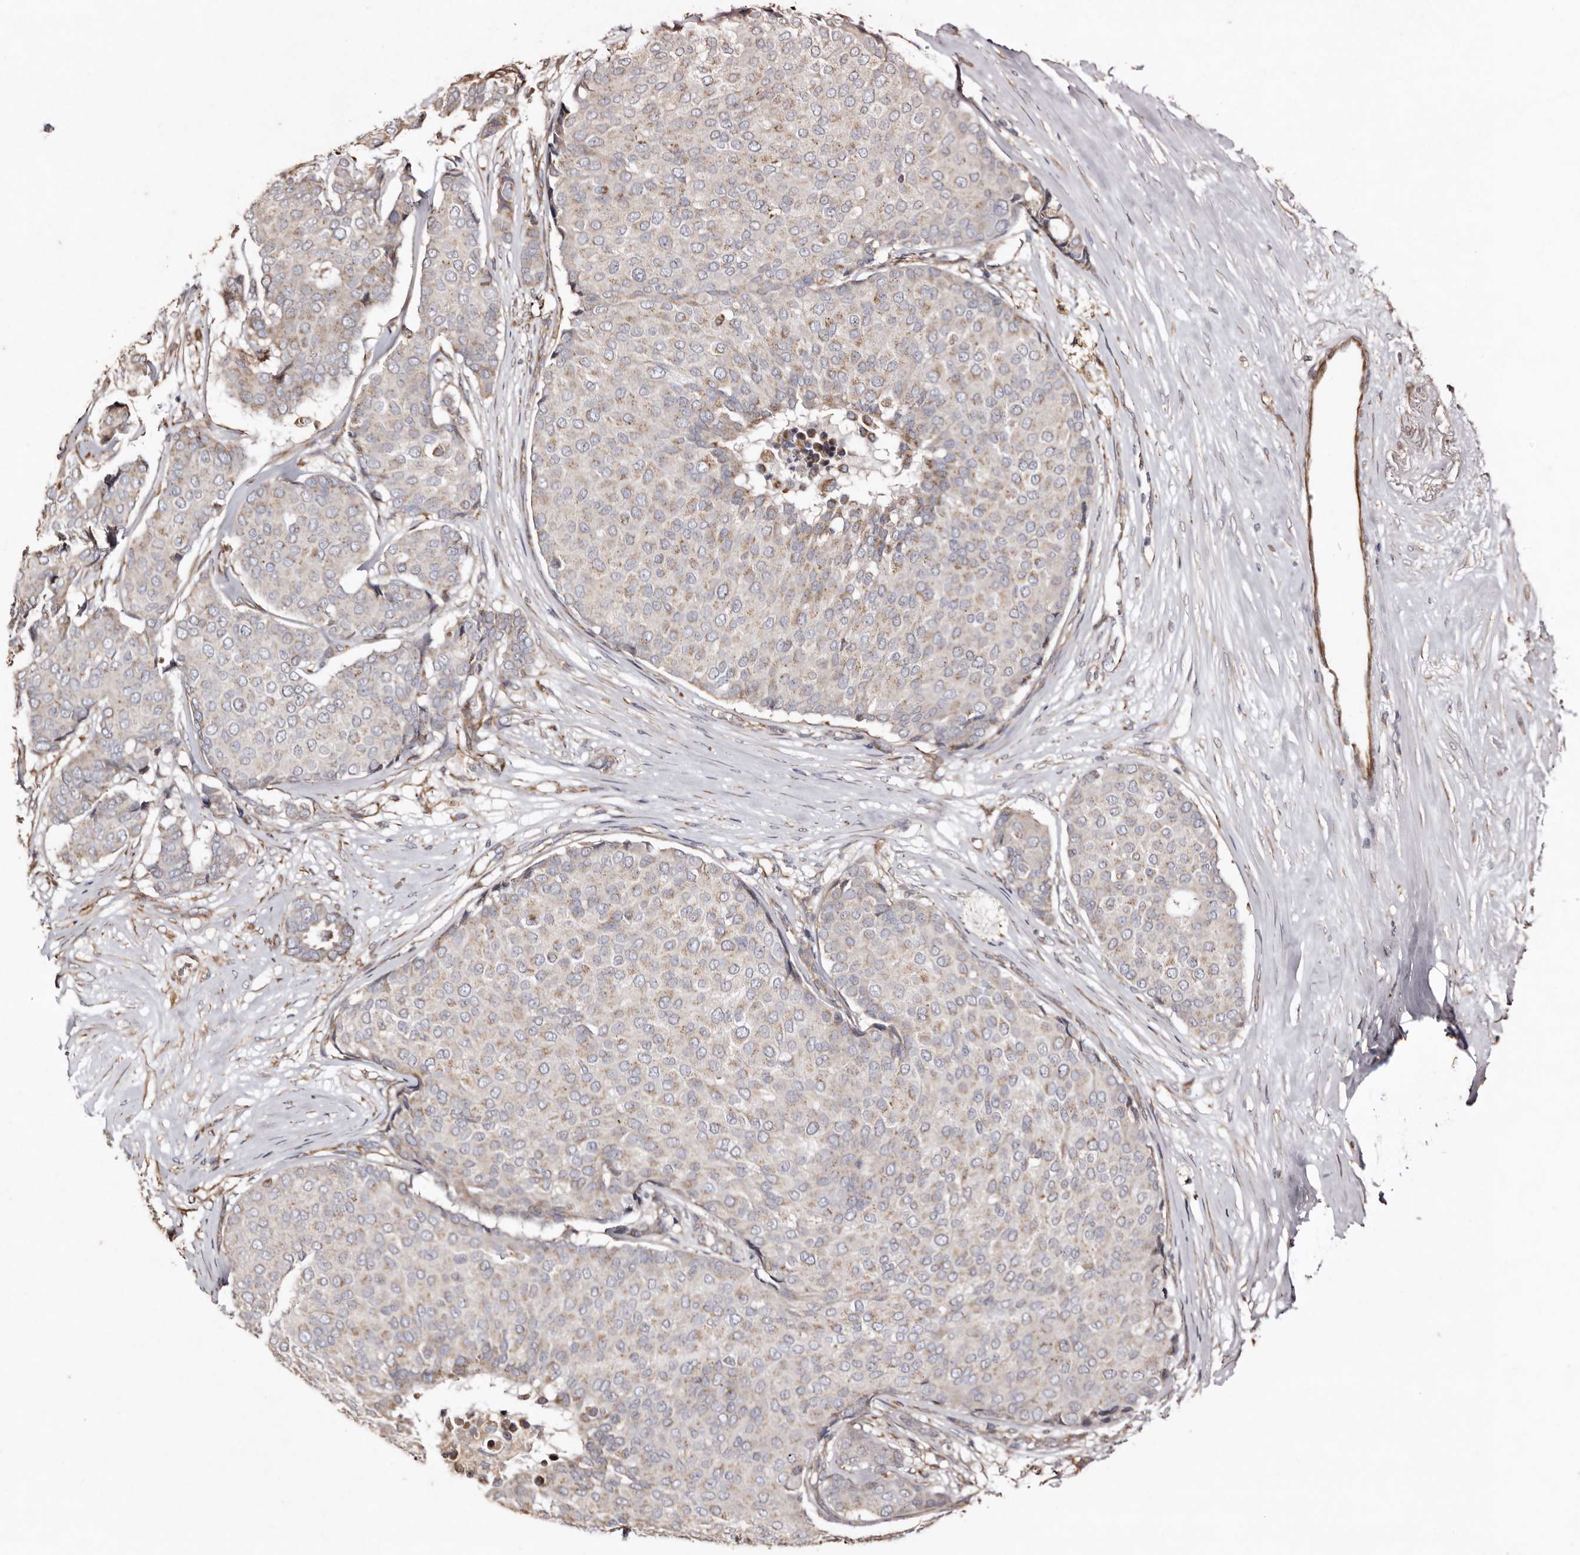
{"staining": {"intensity": "weak", "quantity": "25%-75%", "location": "cytoplasmic/membranous"}, "tissue": "breast cancer", "cell_type": "Tumor cells", "image_type": "cancer", "snomed": [{"axis": "morphology", "description": "Duct carcinoma"}, {"axis": "topography", "description": "Breast"}], "caption": "Breast invasive ductal carcinoma stained with IHC displays weak cytoplasmic/membranous expression in approximately 25%-75% of tumor cells. Nuclei are stained in blue.", "gene": "MACC1", "patient": {"sex": "female", "age": 75}}